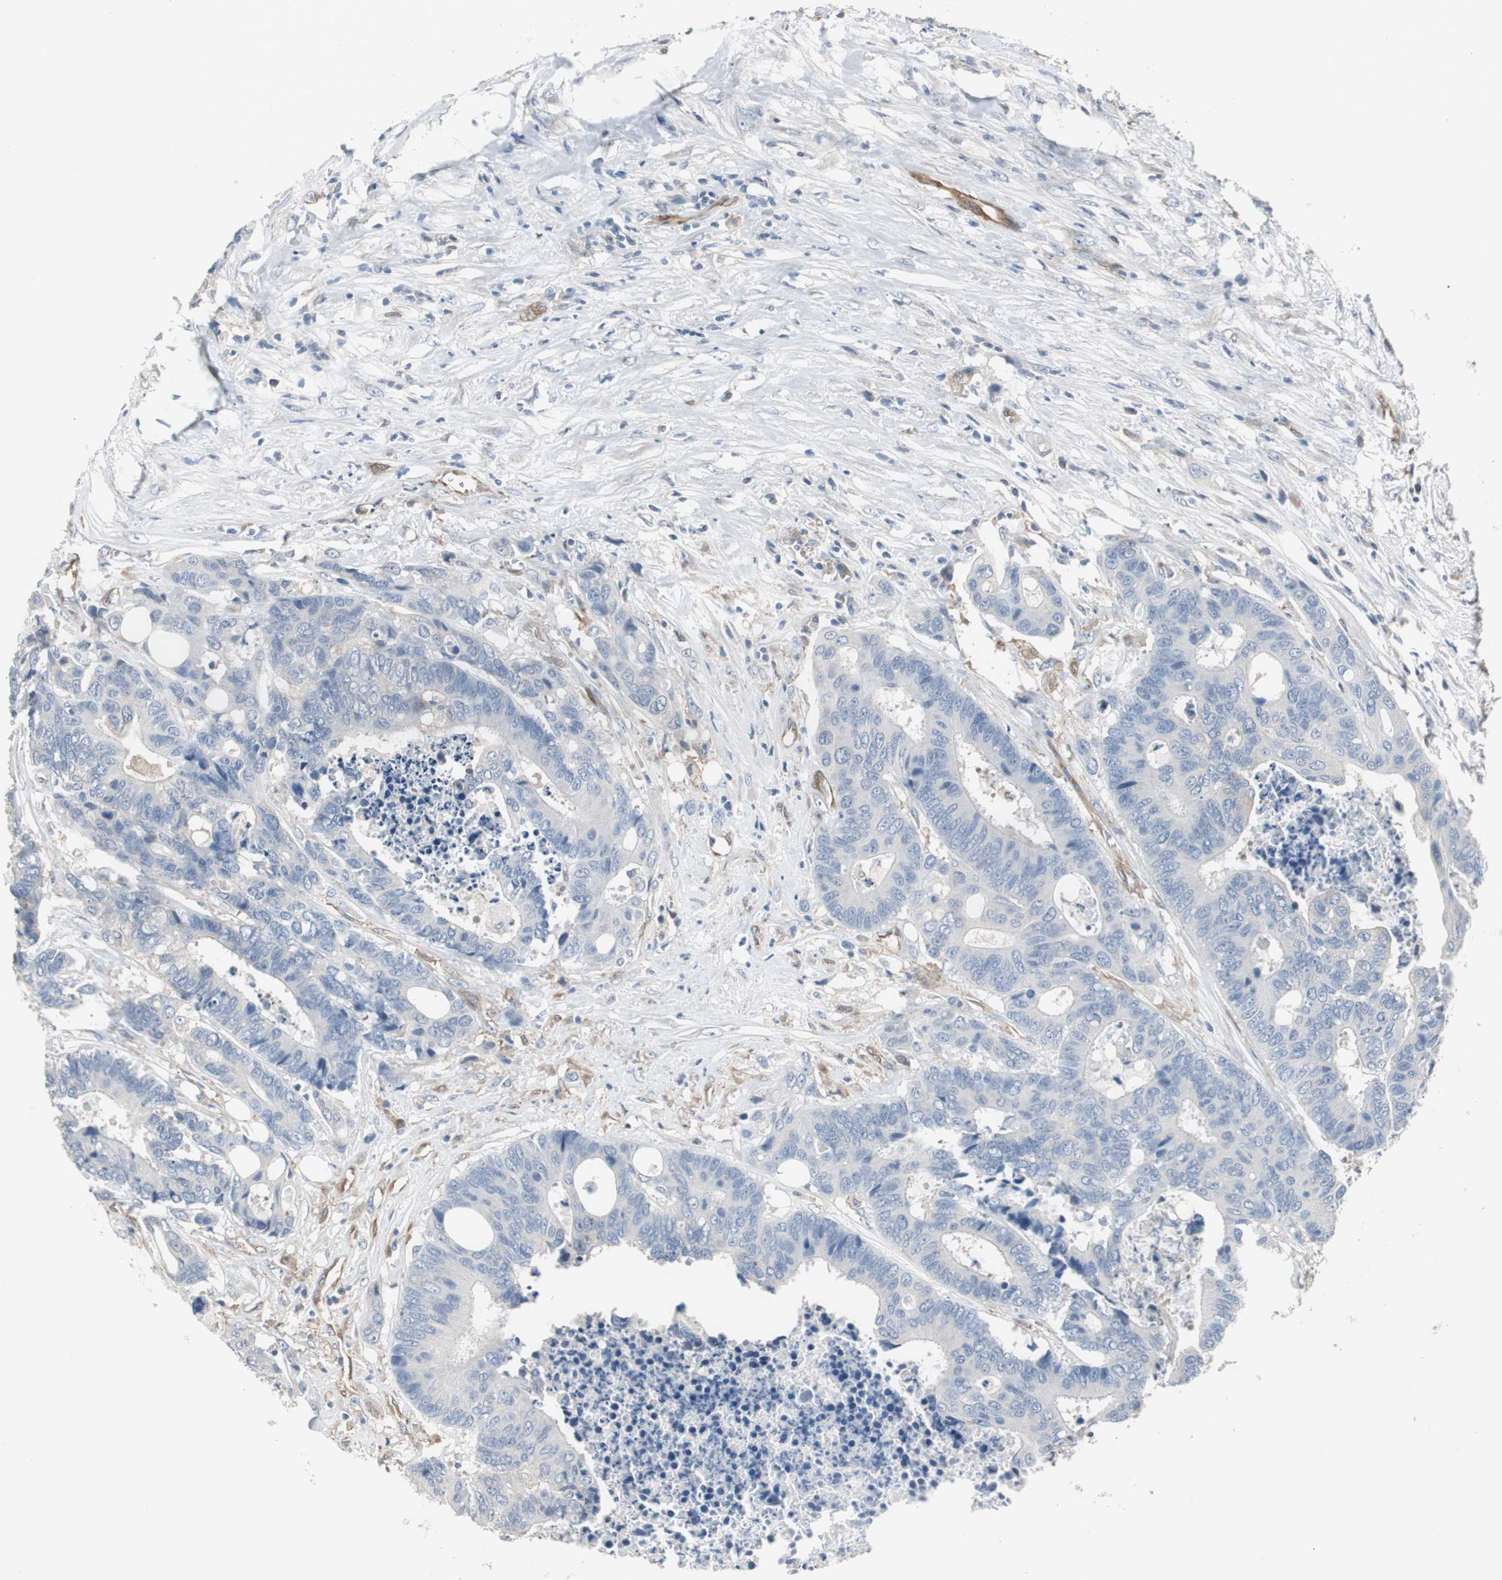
{"staining": {"intensity": "moderate", "quantity": "<25%", "location": "cytoplasmic/membranous"}, "tissue": "colorectal cancer", "cell_type": "Tumor cells", "image_type": "cancer", "snomed": [{"axis": "morphology", "description": "Adenocarcinoma, NOS"}, {"axis": "topography", "description": "Rectum"}], "caption": "Colorectal cancer (adenocarcinoma) stained with a brown dye demonstrates moderate cytoplasmic/membranous positive expression in about <25% of tumor cells.", "gene": "SWAP70", "patient": {"sex": "male", "age": 55}}